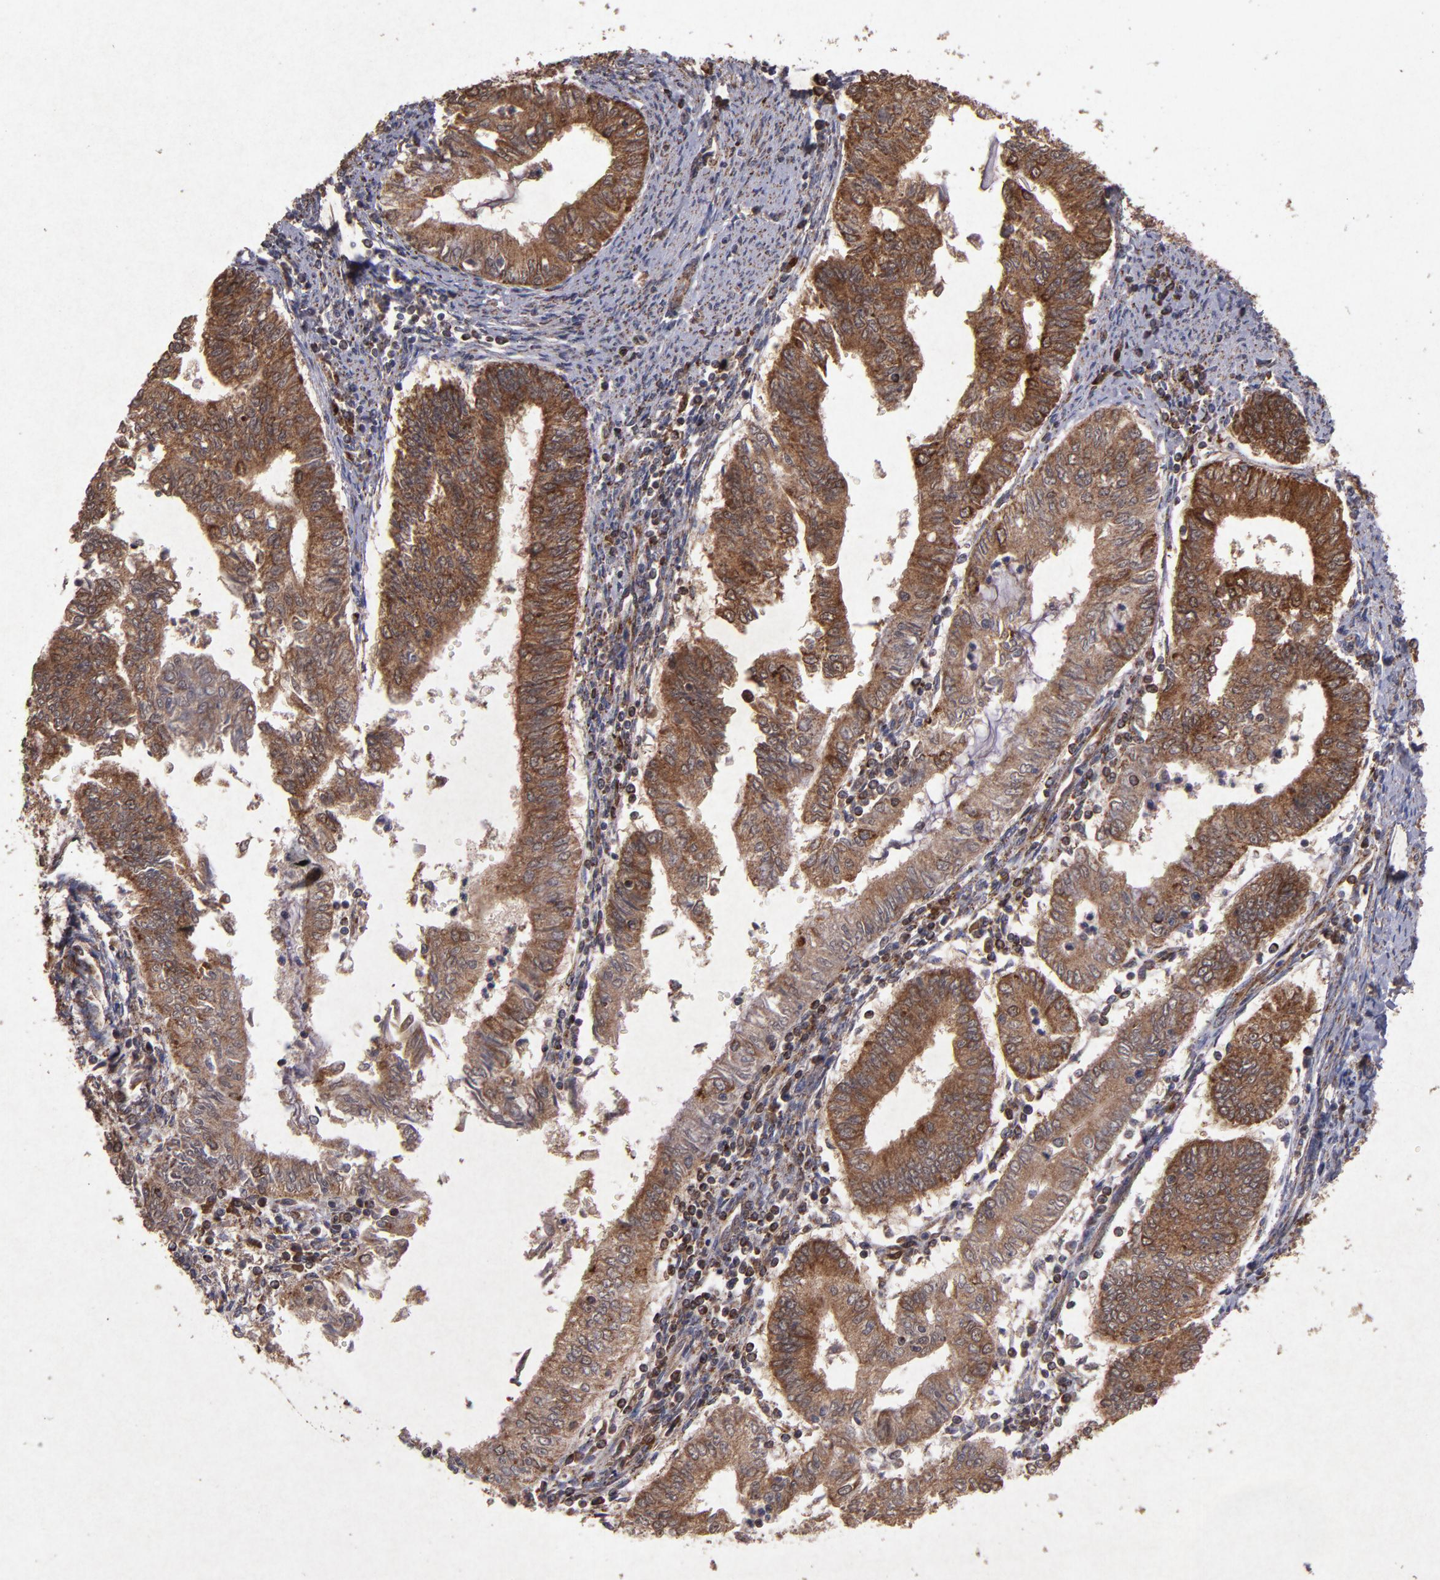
{"staining": {"intensity": "strong", "quantity": ">75%", "location": "cytoplasmic/membranous"}, "tissue": "endometrial cancer", "cell_type": "Tumor cells", "image_type": "cancer", "snomed": [{"axis": "morphology", "description": "Adenocarcinoma, NOS"}, {"axis": "topography", "description": "Endometrium"}], "caption": "Protein expression analysis of endometrial cancer exhibits strong cytoplasmic/membranous staining in about >75% of tumor cells. Using DAB (3,3'-diaminobenzidine) (brown) and hematoxylin (blue) stains, captured at high magnification using brightfield microscopy.", "gene": "TIMM9", "patient": {"sex": "female", "age": 66}}